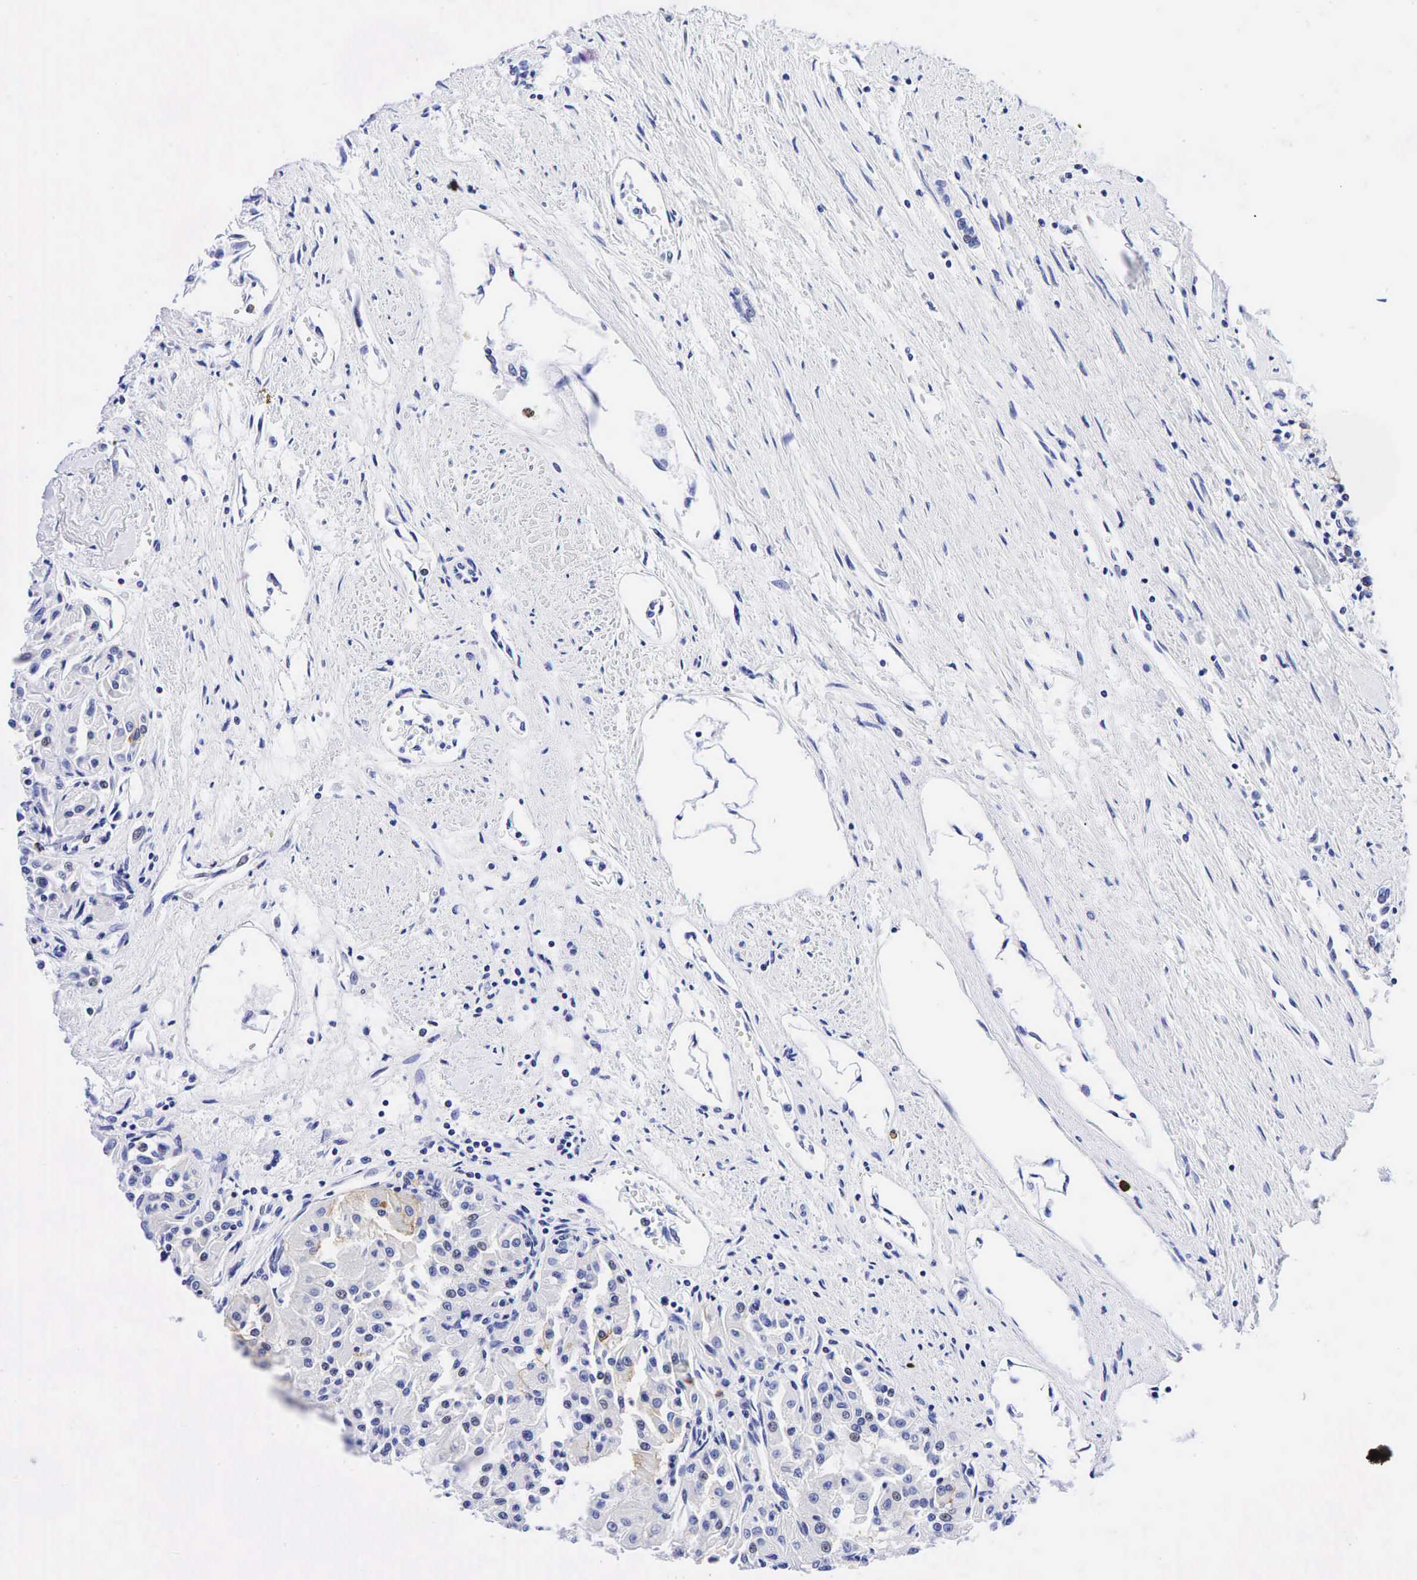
{"staining": {"intensity": "weak", "quantity": "<25%", "location": "cytoplasmic/membranous"}, "tissue": "renal cancer", "cell_type": "Tumor cells", "image_type": "cancer", "snomed": [{"axis": "morphology", "description": "Adenocarcinoma, NOS"}, {"axis": "topography", "description": "Kidney"}], "caption": "This is a photomicrograph of IHC staining of renal cancer, which shows no positivity in tumor cells.", "gene": "FUT4", "patient": {"sex": "male", "age": 78}}